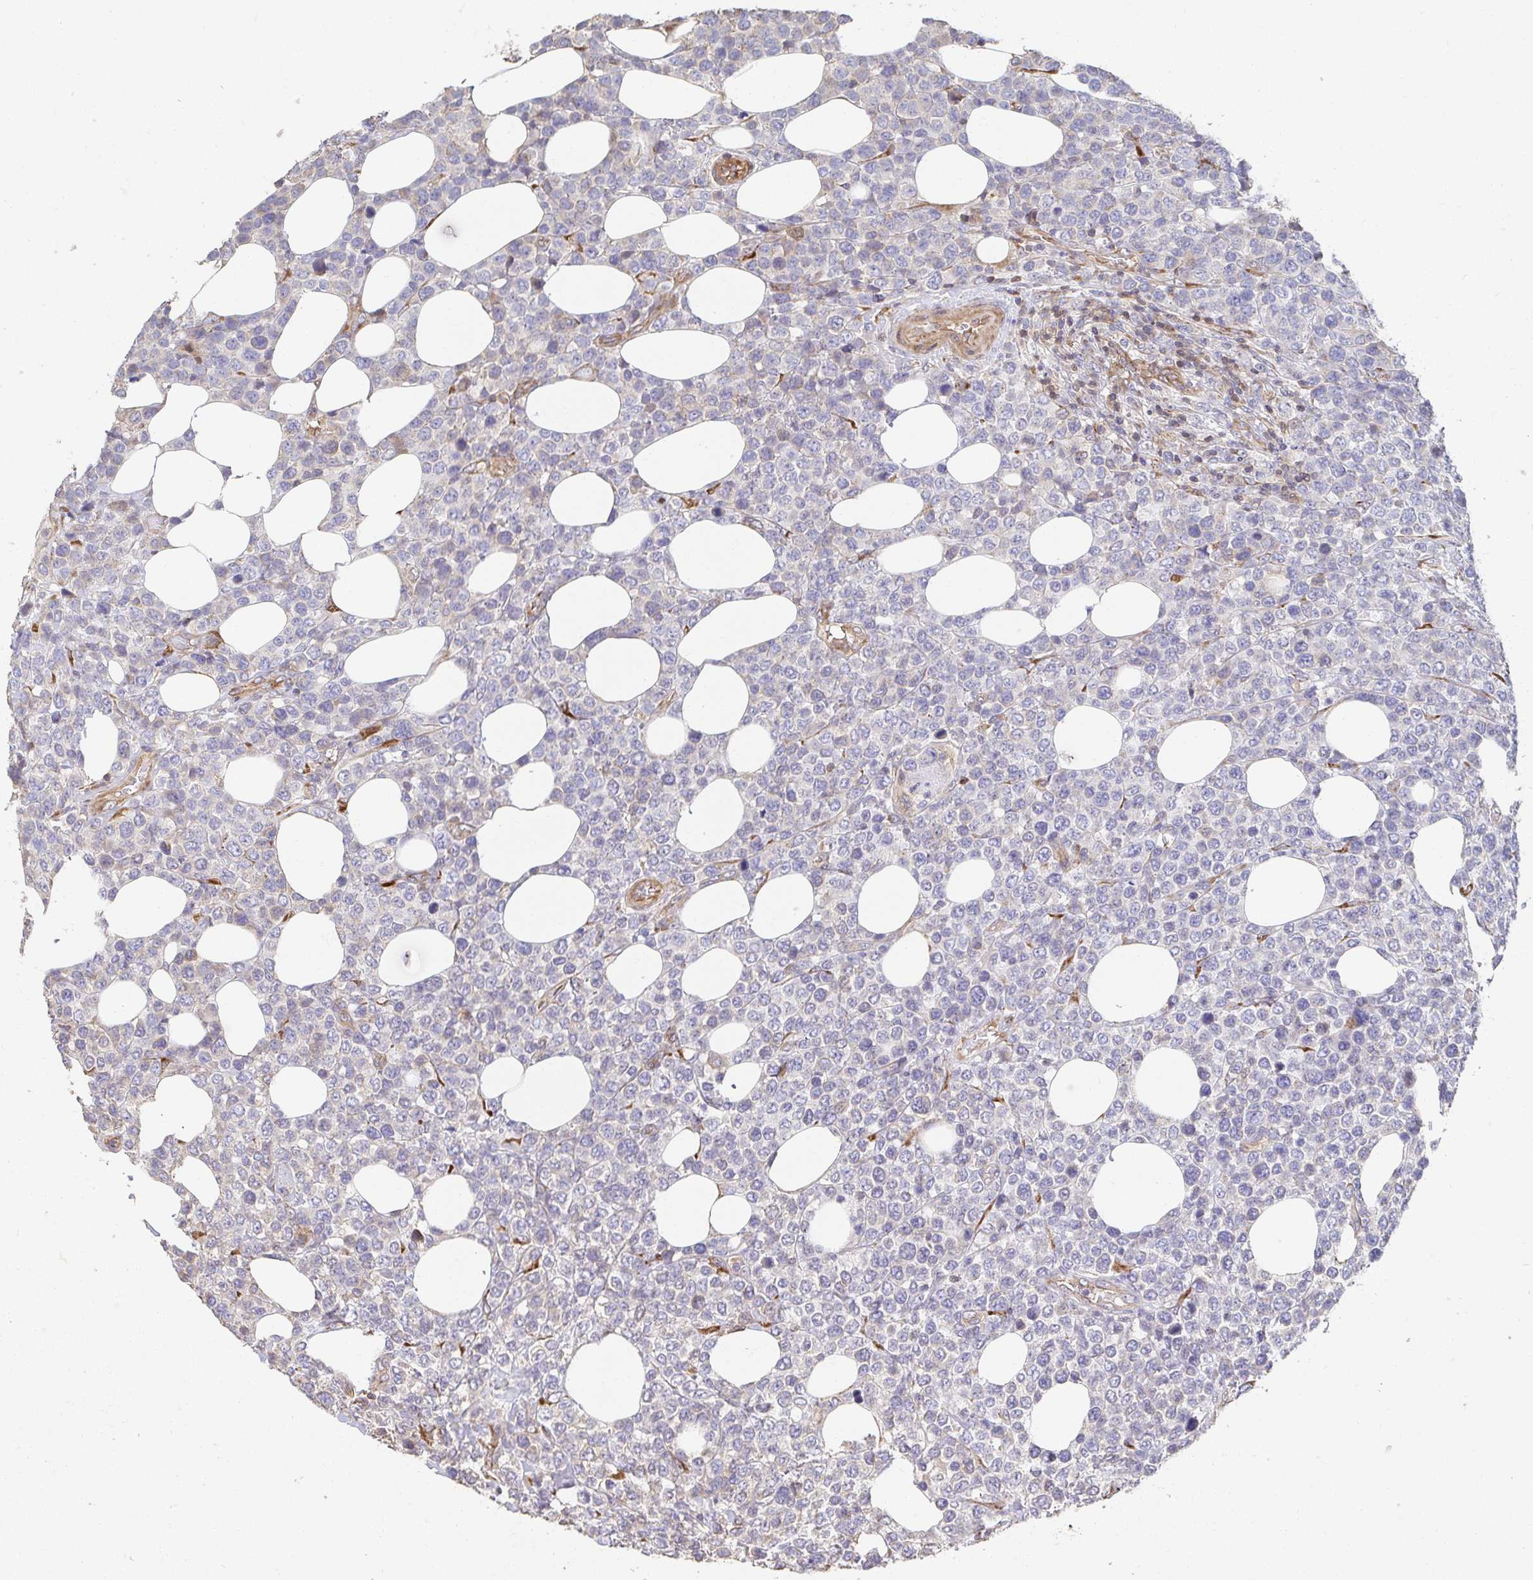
{"staining": {"intensity": "negative", "quantity": "none", "location": "none"}, "tissue": "lymphoma", "cell_type": "Tumor cells", "image_type": "cancer", "snomed": [{"axis": "morphology", "description": "Malignant lymphoma, non-Hodgkin's type, High grade"}, {"axis": "topography", "description": "Soft tissue"}], "caption": "Protein analysis of high-grade malignant lymphoma, non-Hodgkin's type shows no significant positivity in tumor cells.", "gene": "APBB1", "patient": {"sex": "female", "age": 56}}